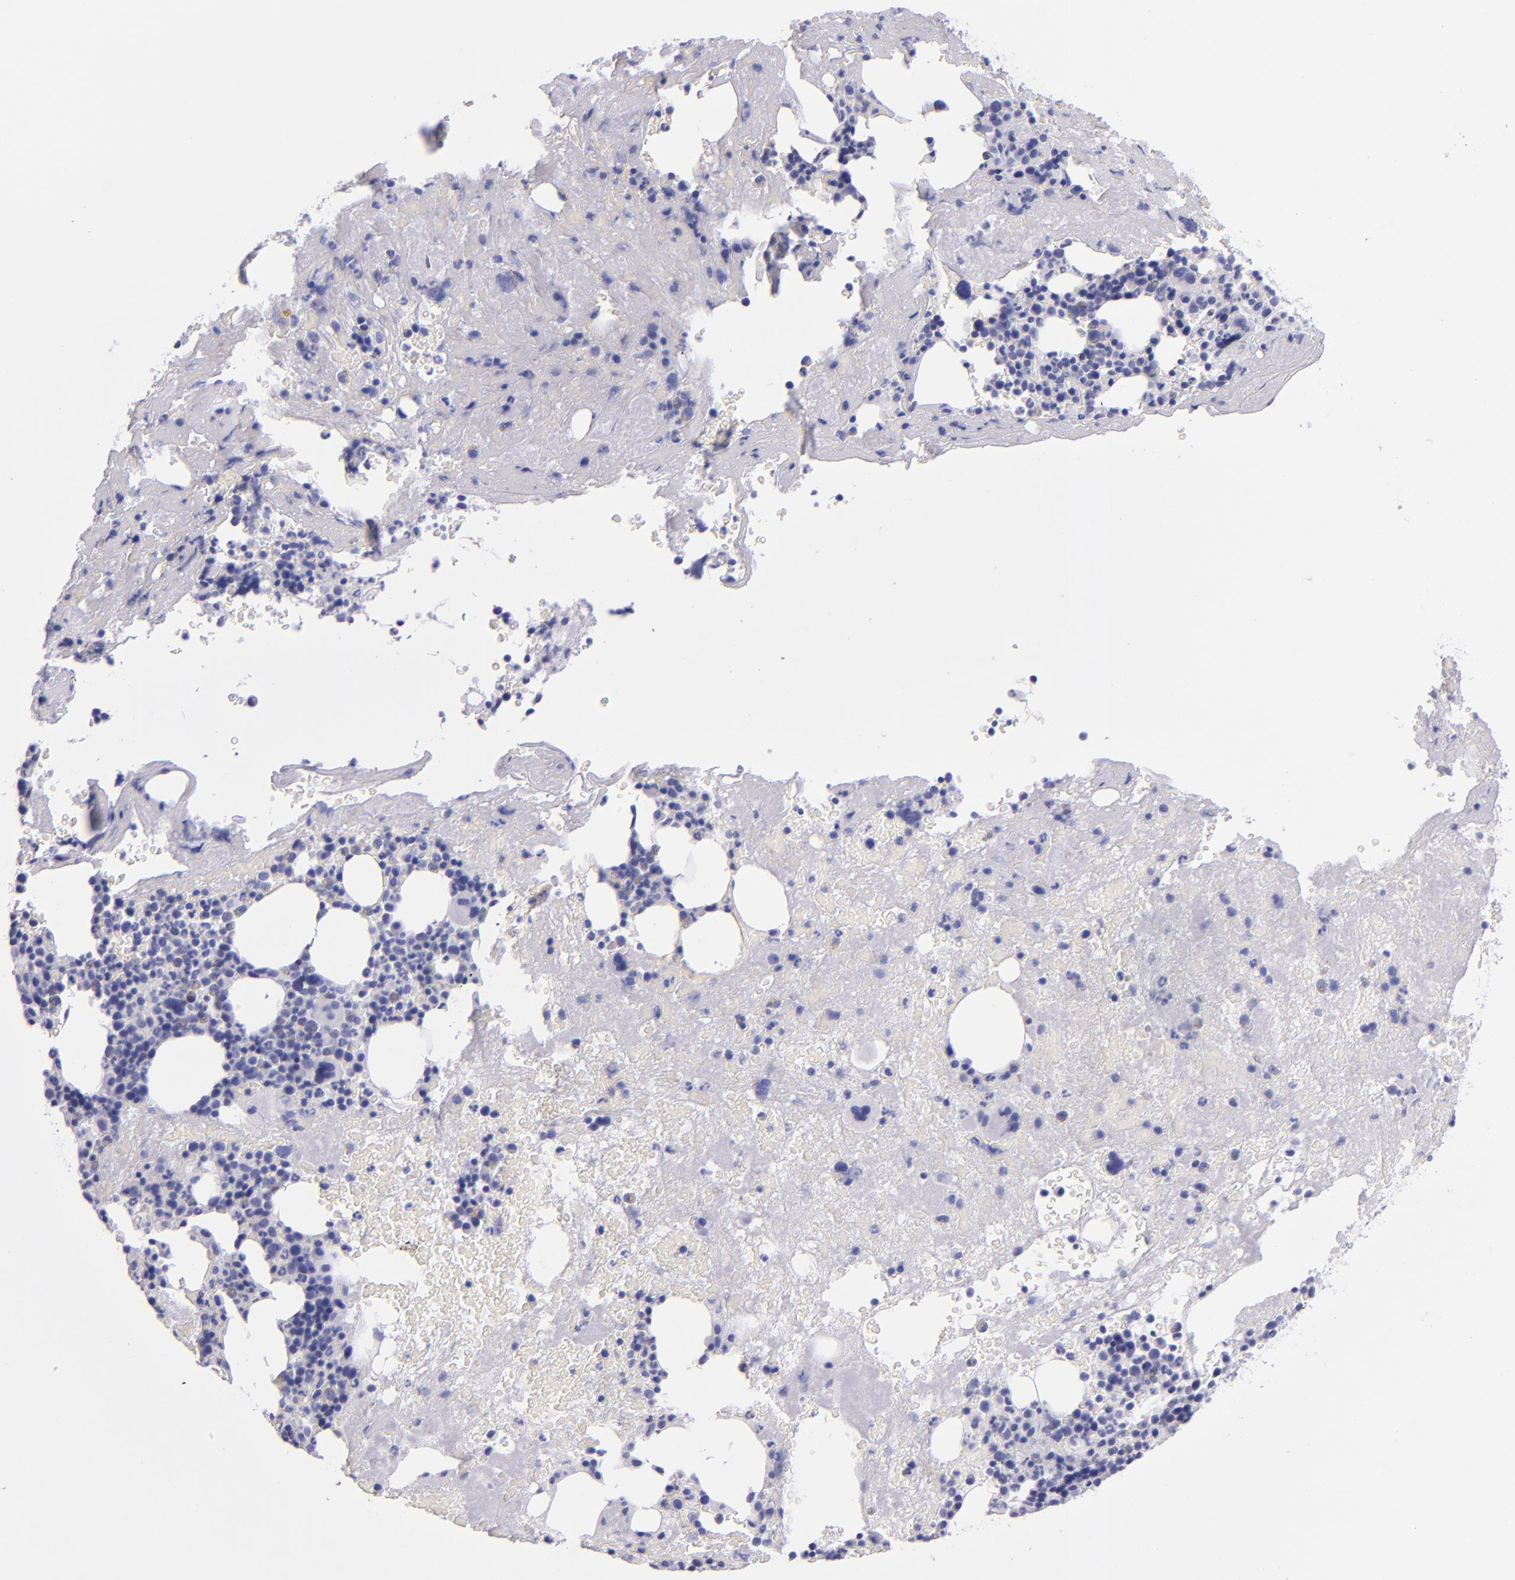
{"staining": {"intensity": "negative", "quantity": "none", "location": "none"}, "tissue": "bone marrow", "cell_type": "Hematopoietic cells", "image_type": "normal", "snomed": [{"axis": "morphology", "description": "Normal tissue, NOS"}, {"axis": "topography", "description": "Bone marrow"}], "caption": "Immunohistochemistry (IHC) photomicrograph of unremarkable bone marrow: human bone marrow stained with DAB (3,3'-diaminobenzidine) shows no significant protein staining in hematopoietic cells.", "gene": "TNNT3", "patient": {"sex": "male", "age": 76}}